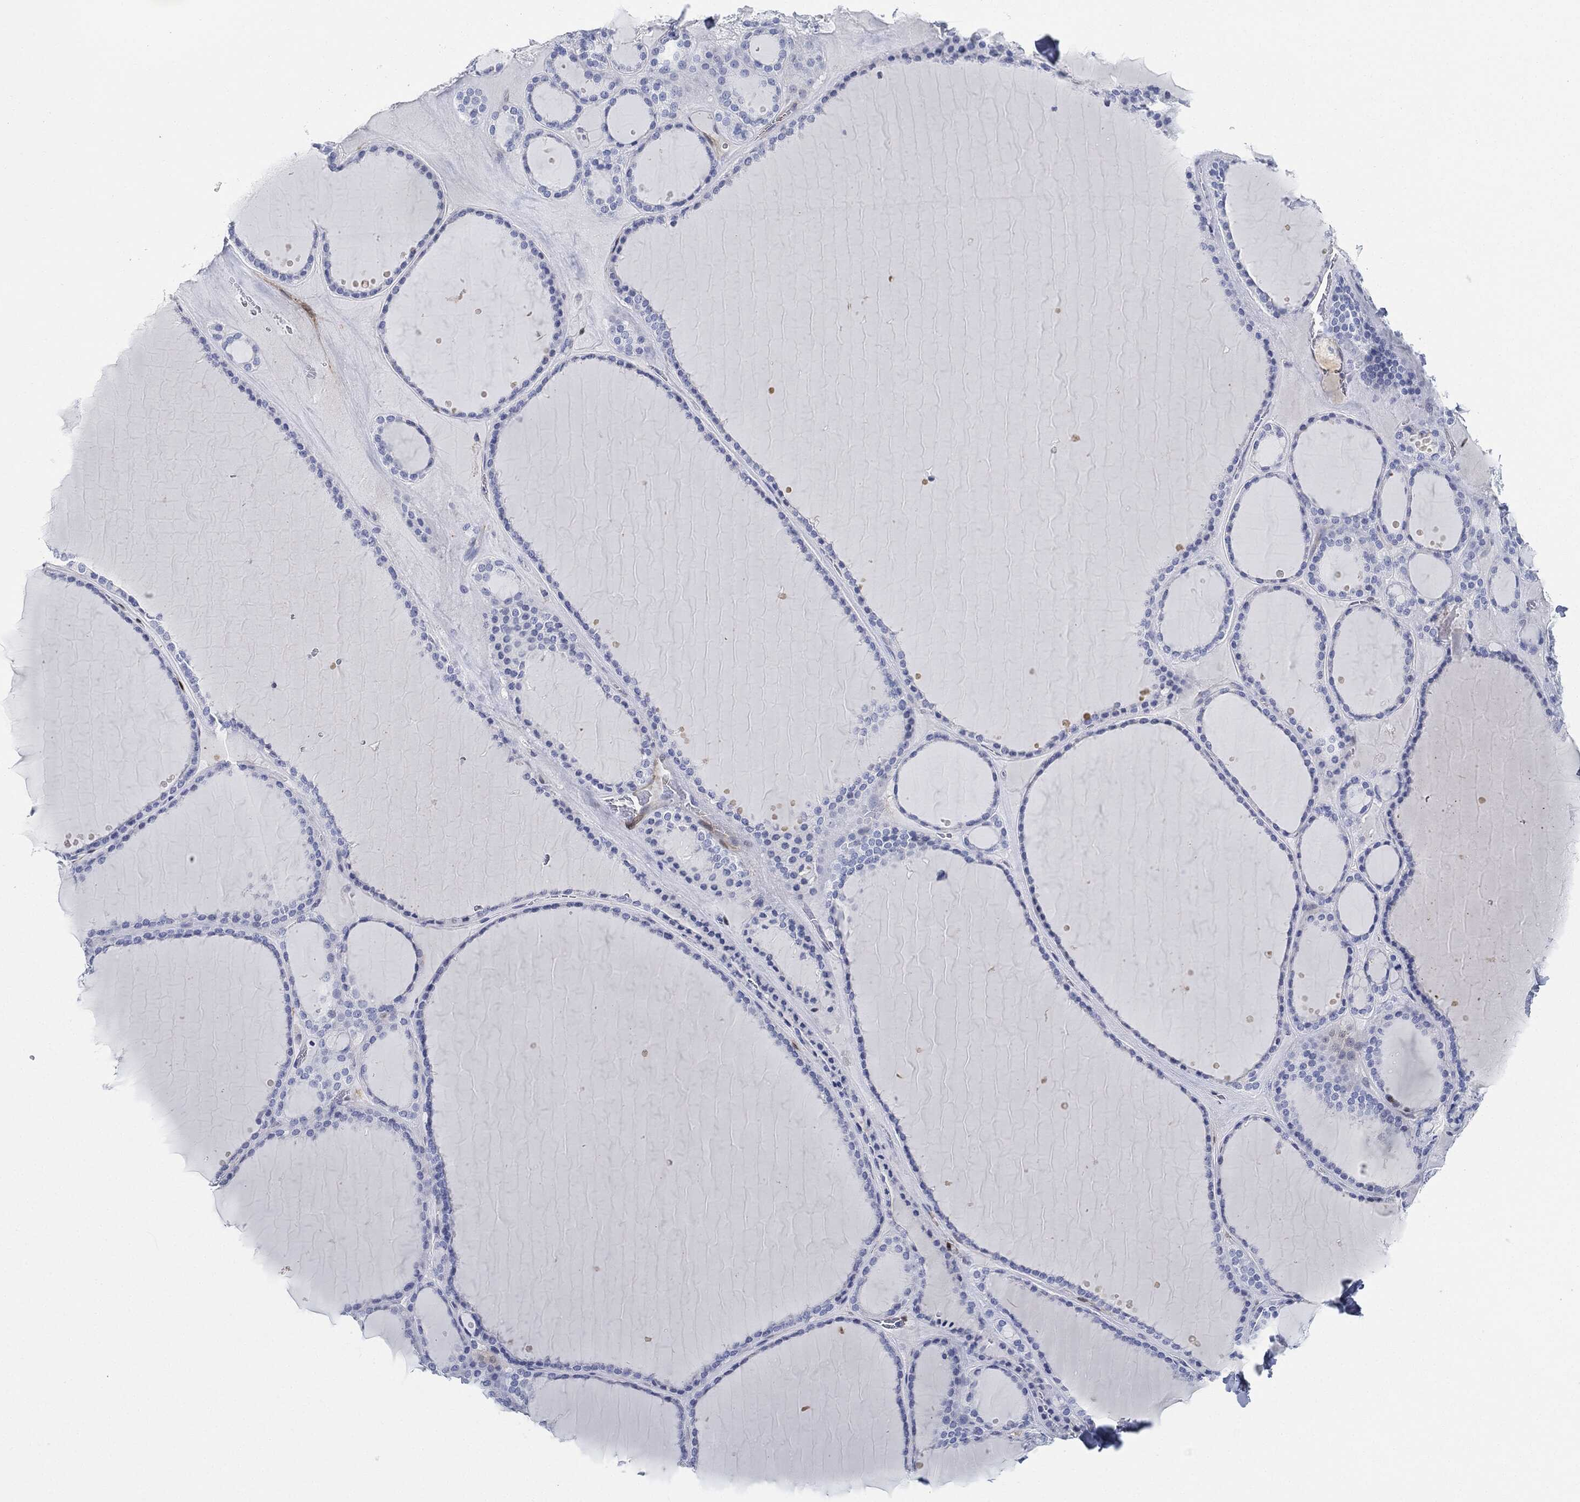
{"staining": {"intensity": "negative", "quantity": "none", "location": "none"}, "tissue": "thyroid gland", "cell_type": "Glandular cells", "image_type": "normal", "snomed": [{"axis": "morphology", "description": "Normal tissue, NOS"}, {"axis": "topography", "description": "Thyroid gland"}], "caption": "The photomicrograph exhibits no staining of glandular cells in normal thyroid gland.", "gene": "TAGLN", "patient": {"sex": "male", "age": 63}}